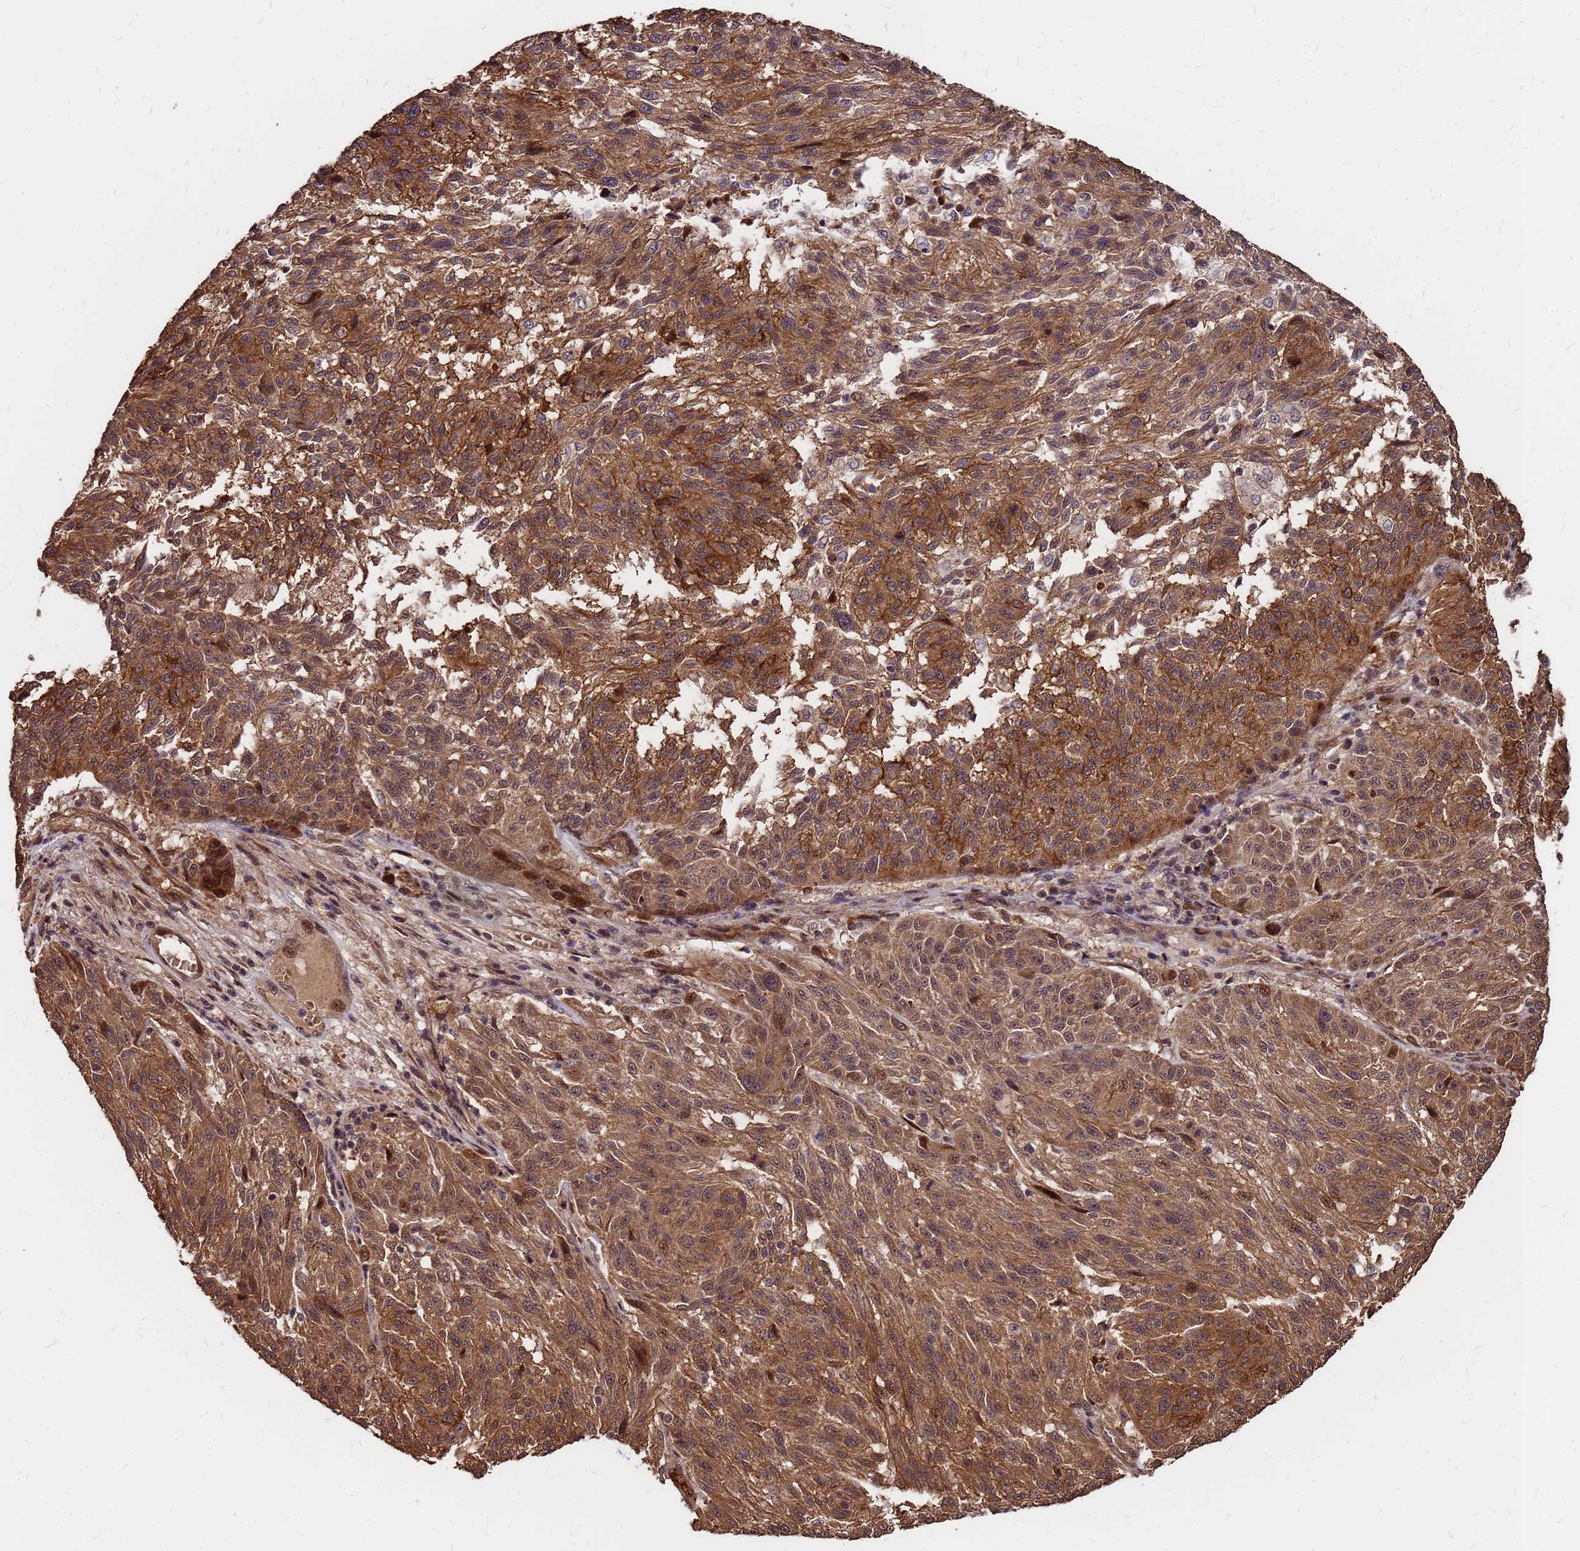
{"staining": {"intensity": "moderate", "quantity": ">75%", "location": "cytoplasmic/membranous"}, "tissue": "melanoma", "cell_type": "Tumor cells", "image_type": "cancer", "snomed": [{"axis": "morphology", "description": "Malignant melanoma, NOS"}, {"axis": "topography", "description": "Skin"}], "caption": "Immunohistochemistry photomicrograph of neoplastic tissue: human melanoma stained using immunohistochemistry demonstrates medium levels of moderate protein expression localized specifically in the cytoplasmic/membranous of tumor cells, appearing as a cytoplasmic/membranous brown color.", "gene": "GPATCH8", "patient": {"sex": "male", "age": 53}}